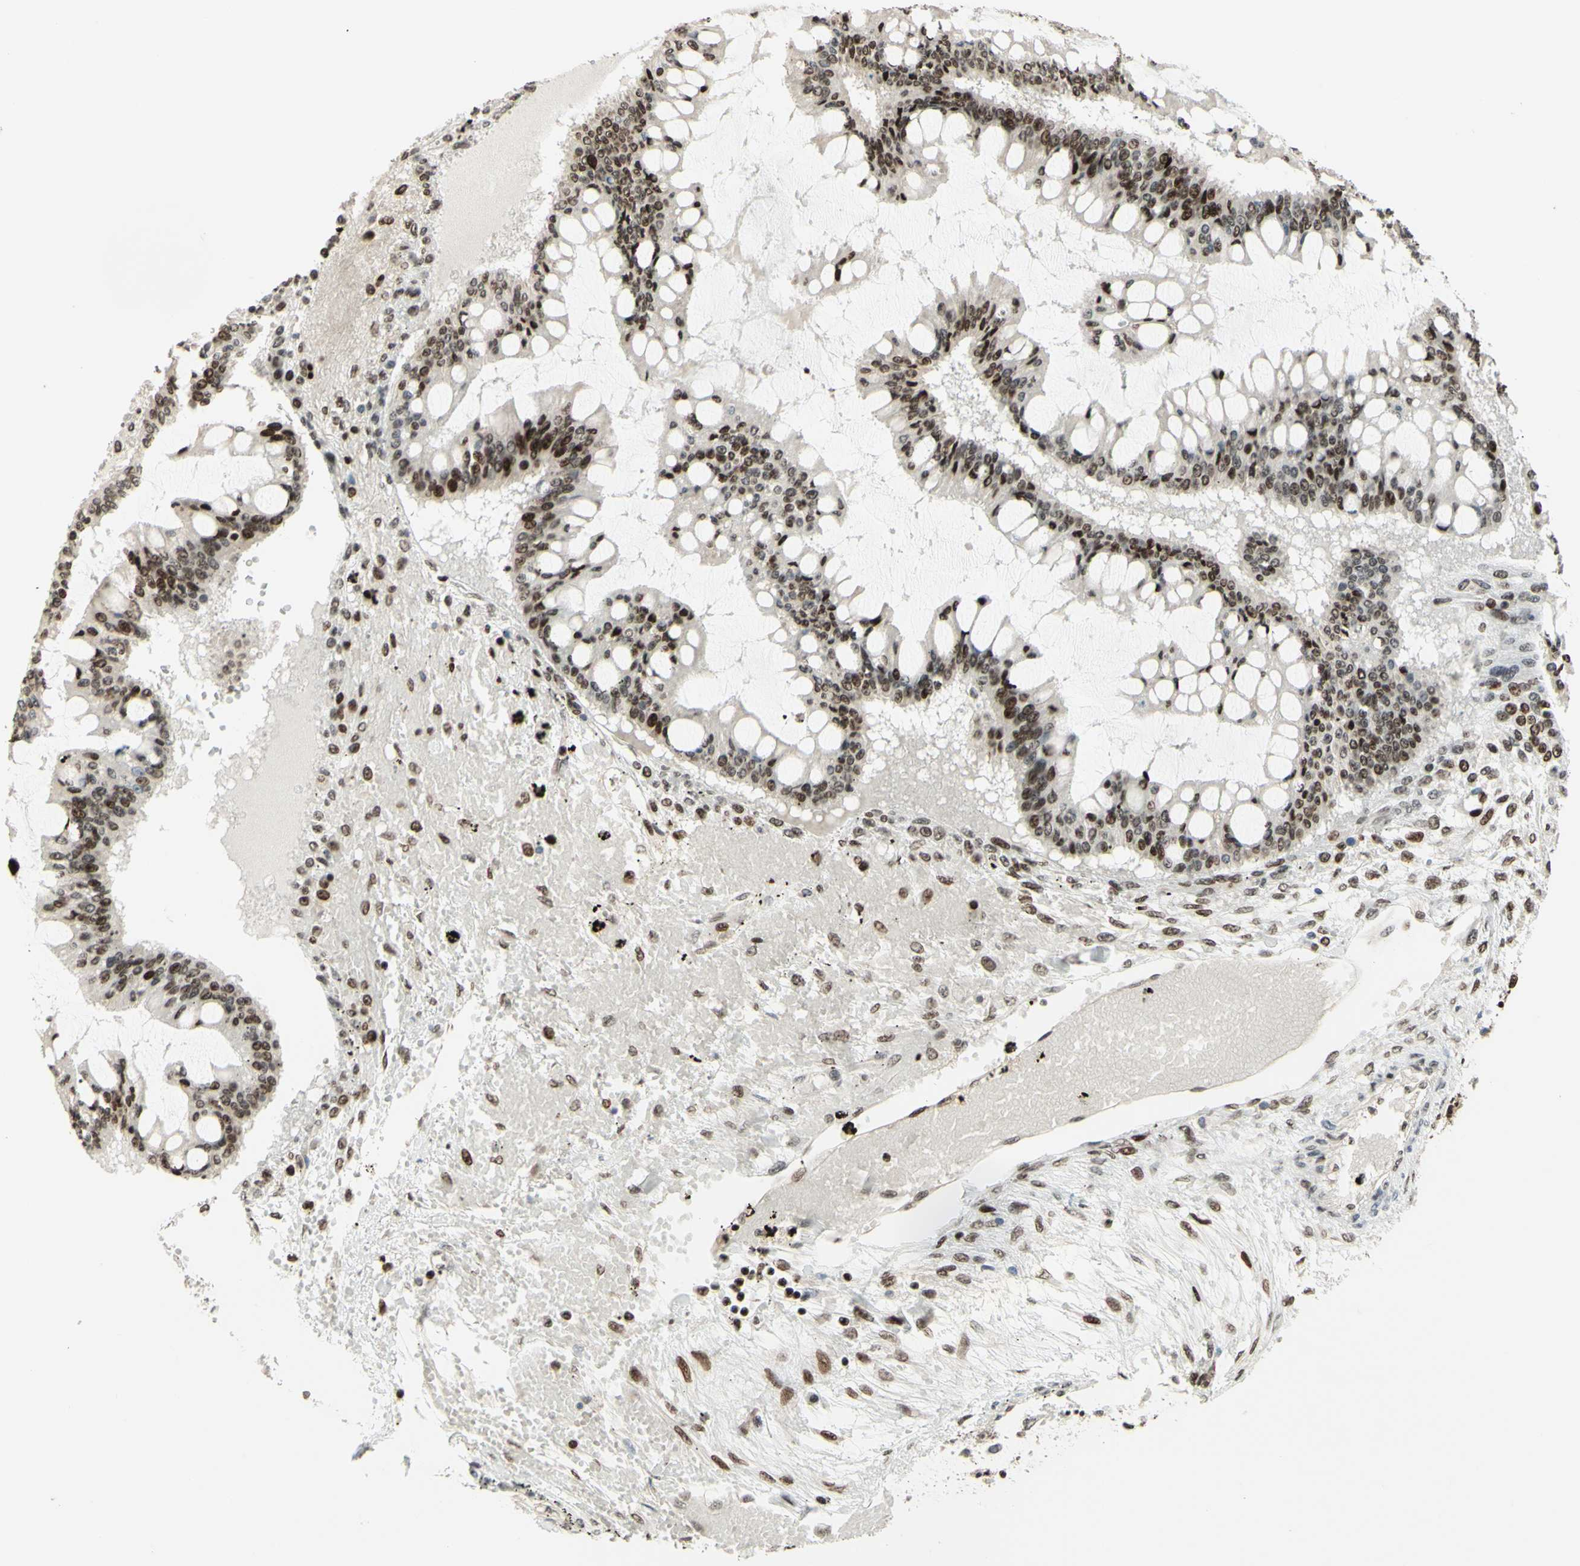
{"staining": {"intensity": "strong", "quantity": "25%-75%", "location": "nuclear"}, "tissue": "ovarian cancer", "cell_type": "Tumor cells", "image_type": "cancer", "snomed": [{"axis": "morphology", "description": "Cystadenocarcinoma, mucinous, NOS"}, {"axis": "topography", "description": "Ovary"}], "caption": "This image exhibits immunohistochemistry (IHC) staining of human ovarian cancer (mucinous cystadenocarcinoma), with high strong nuclear positivity in approximately 25%-75% of tumor cells.", "gene": "CDKL5", "patient": {"sex": "female", "age": 73}}